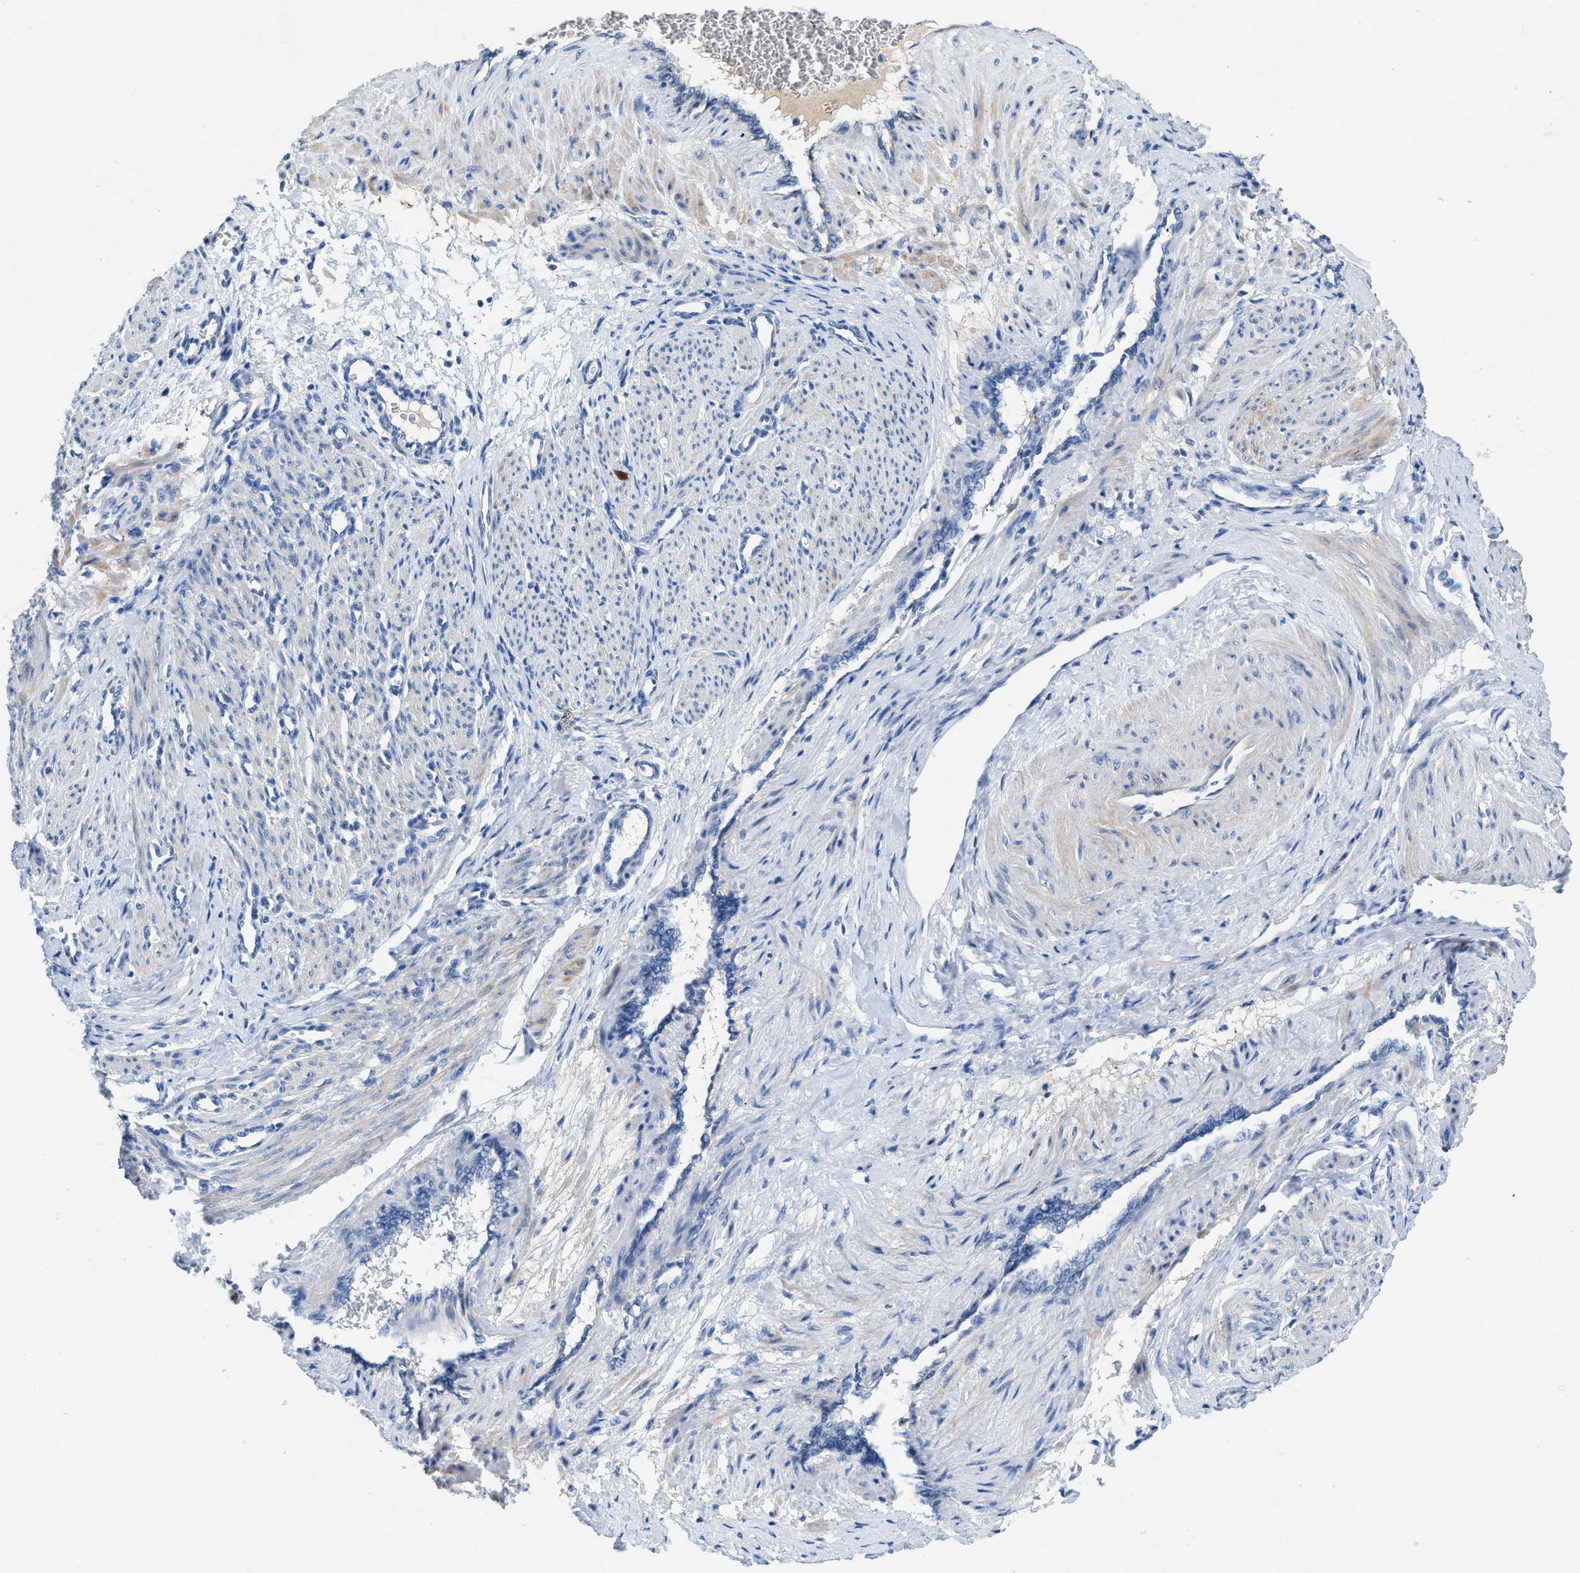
{"staining": {"intensity": "moderate", "quantity": "25%-75%", "location": "cytoplasmic/membranous"}, "tissue": "smooth muscle", "cell_type": "Smooth muscle cells", "image_type": "normal", "snomed": [{"axis": "morphology", "description": "Normal tissue, NOS"}, {"axis": "topography", "description": "Endometrium"}], "caption": "This is an image of immunohistochemistry staining of benign smooth muscle, which shows moderate positivity in the cytoplasmic/membranous of smooth muscle cells.", "gene": "SLC10A6", "patient": {"sex": "female", "age": 33}}